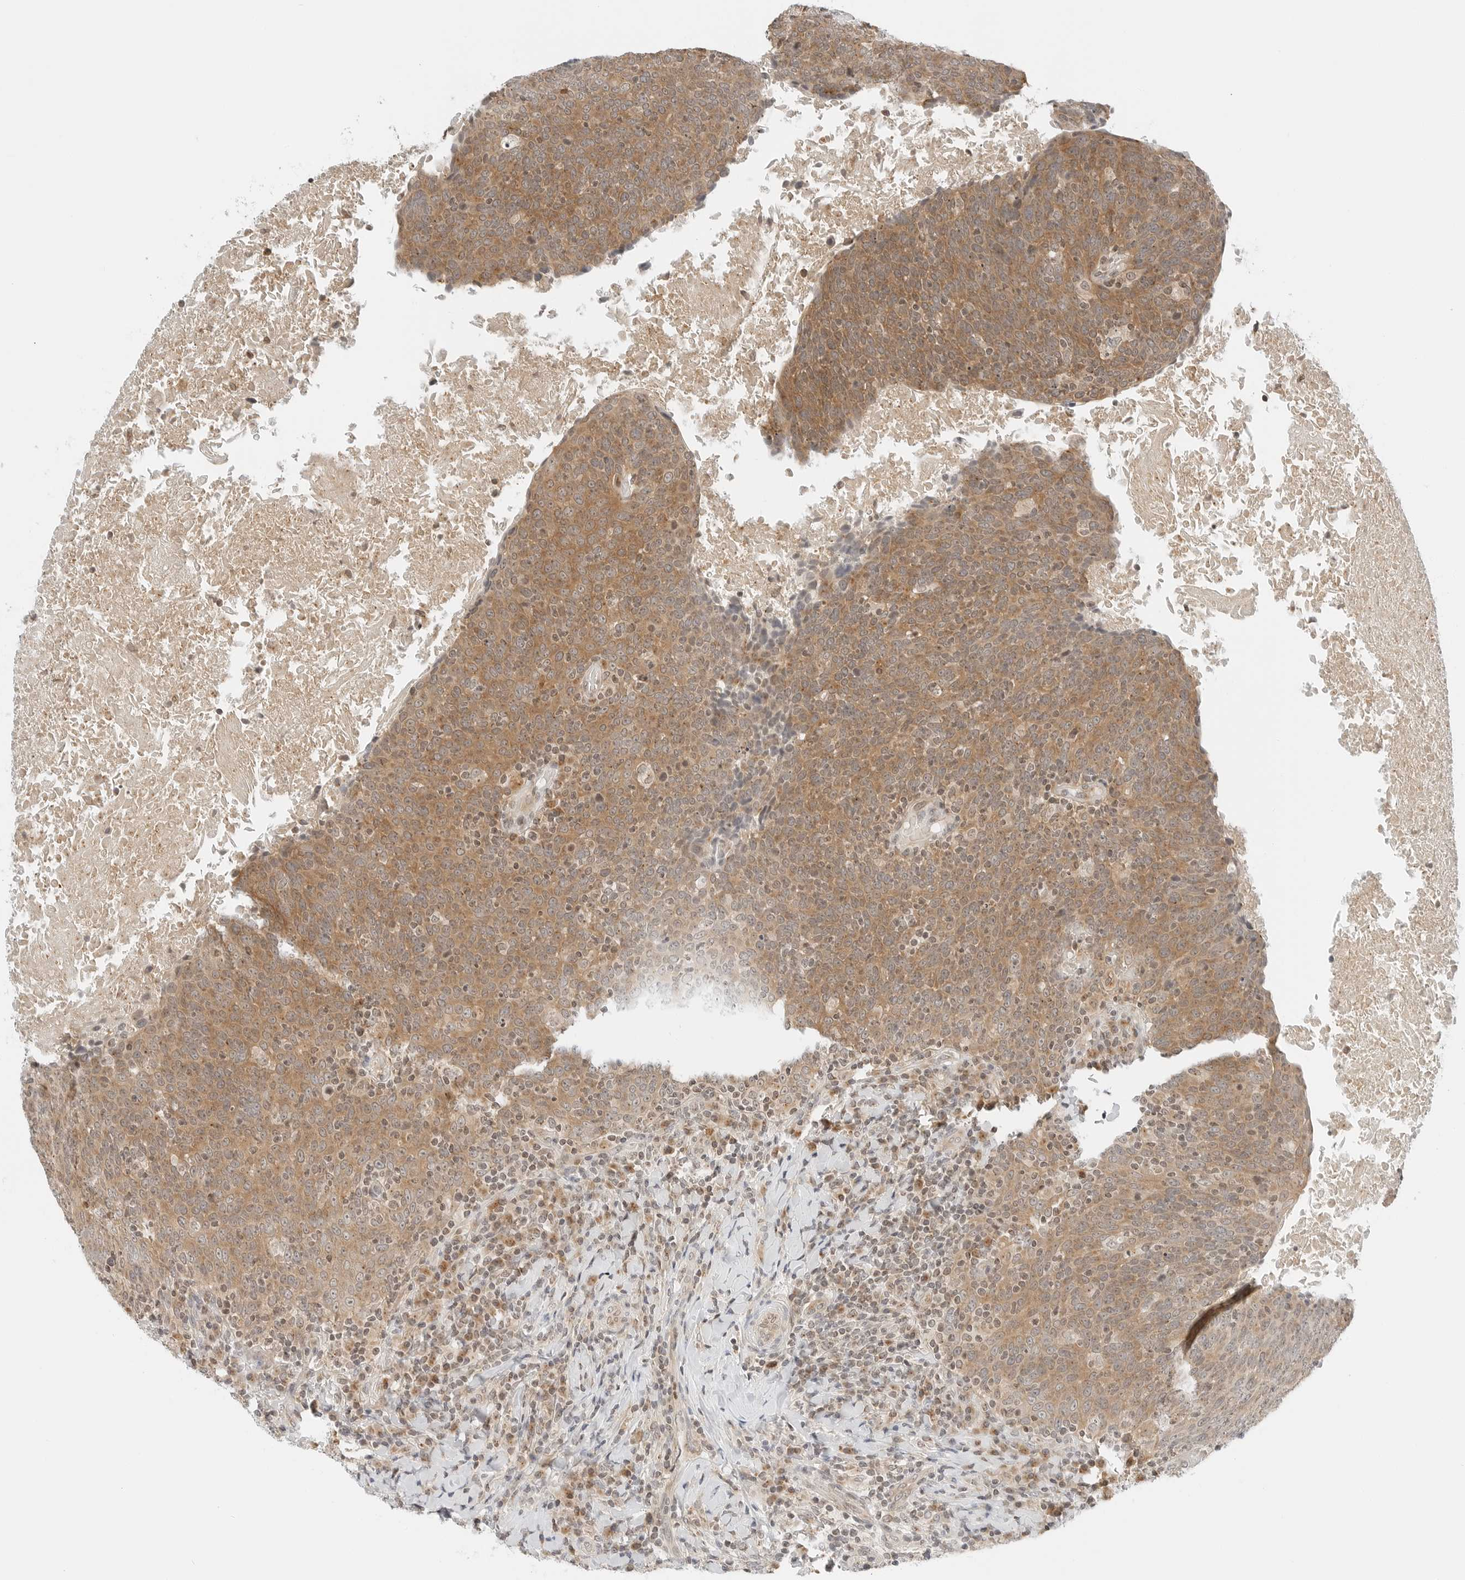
{"staining": {"intensity": "moderate", "quantity": ">75%", "location": "cytoplasmic/membranous"}, "tissue": "head and neck cancer", "cell_type": "Tumor cells", "image_type": "cancer", "snomed": [{"axis": "morphology", "description": "Squamous cell carcinoma, NOS"}, {"axis": "morphology", "description": "Squamous cell carcinoma, metastatic, NOS"}, {"axis": "topography", "description": "Lymph node"}, {"axis": "topography", "description": "Head-Neck"}], "caption": "Head and neck cancer (squamous cell carcinoma) was stained to show a protein in brown. There is medium levels of moderate cytoplasmic/membranous positivity in approximately >75% of tumor cells. (Stains: DAB in brown, nuclei in blue, Microscopy: brightfield microscopy at high magnification).", "gene": "IQCC", "patient": {"sex": "male", "age": 62}}